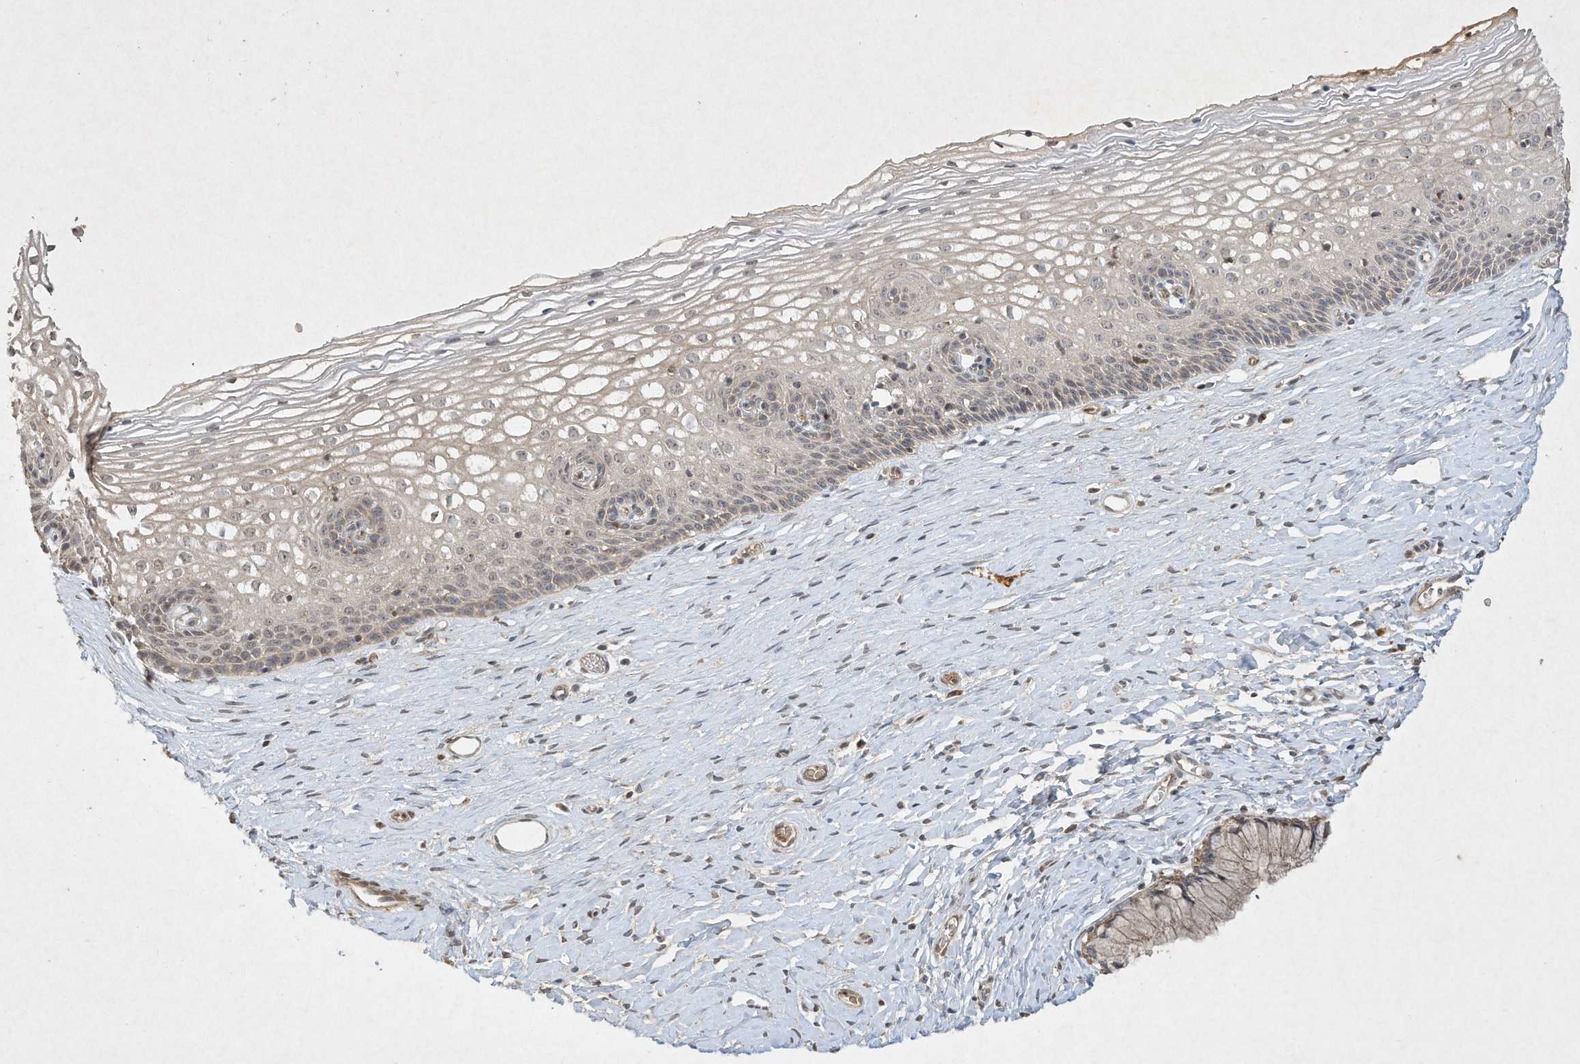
{"staining": {"intensity": "weak", "quantity": ">75%", "location": "cytoplasmic/membranous"}, "tissue": "cervix", "cell_type": "Glandular cells", "image_type": "normal", "snomed": [{"axis": "morphology", "description": "Normal tissue, NOS"}, {"axis": "topography", "description": "Cervix"}], "caption": "Weak cytoplasmic/membranous staining is present in about >75% of glandular cells in unremarkable cervix. (Stains: DAB in brown, nuclei in blue, Microscopy: brightfield microscopy at high magnification).", "gene": "BTRC", "patient": {"sex": "female", "age": 33}}